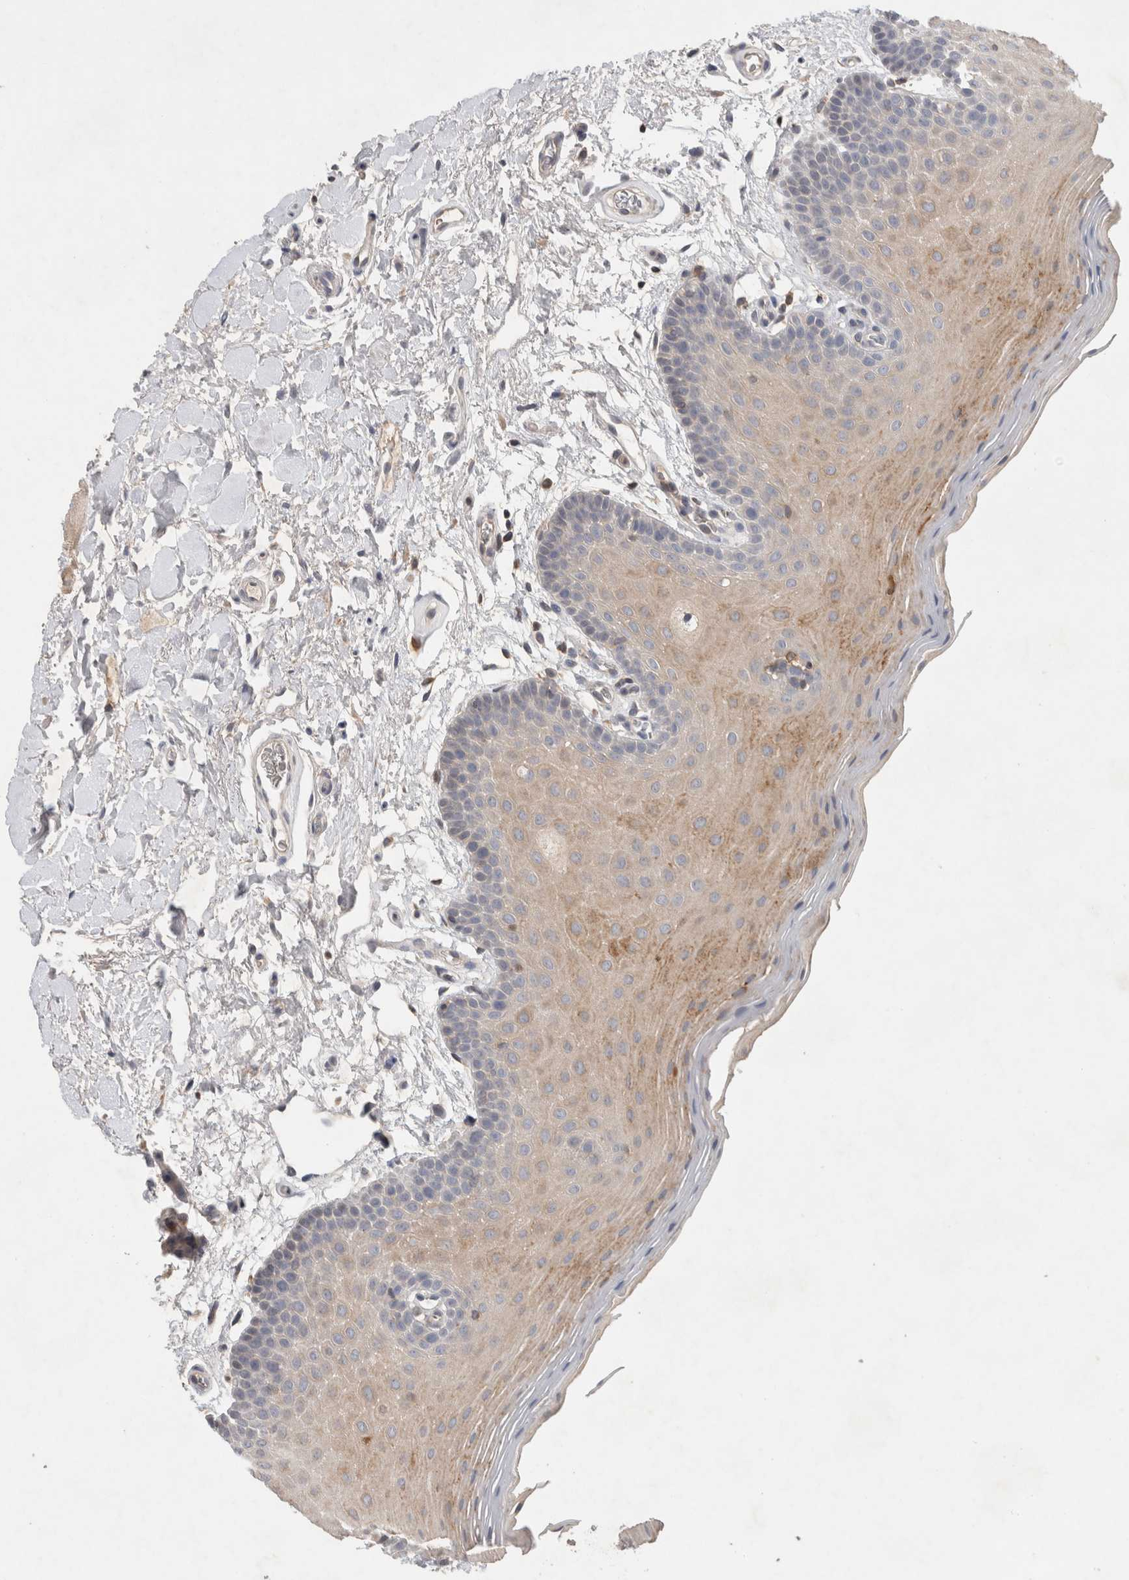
{"staining": {"intensity": "weak", "quantity": "25%-75%", "location": "cytoplasmic/membranous"}, "tissue": "oral mucosa", "cell_type": "Squamous epithelial cells", "image_type": "normal", "snomed": [{"axis": "morphology", "description": "Normal tissue, NOS"}, {"axis": "topography", "description": "Oral tissue"}], "caption": "Human oral mucosa stained with a brown dye displays weak cytoplasmic/membranous positive expression in approximately 25%-75% of squamous epithelial cells.", "gene": "GFRA2", "patient": {"sex": "male", "age": 62}}